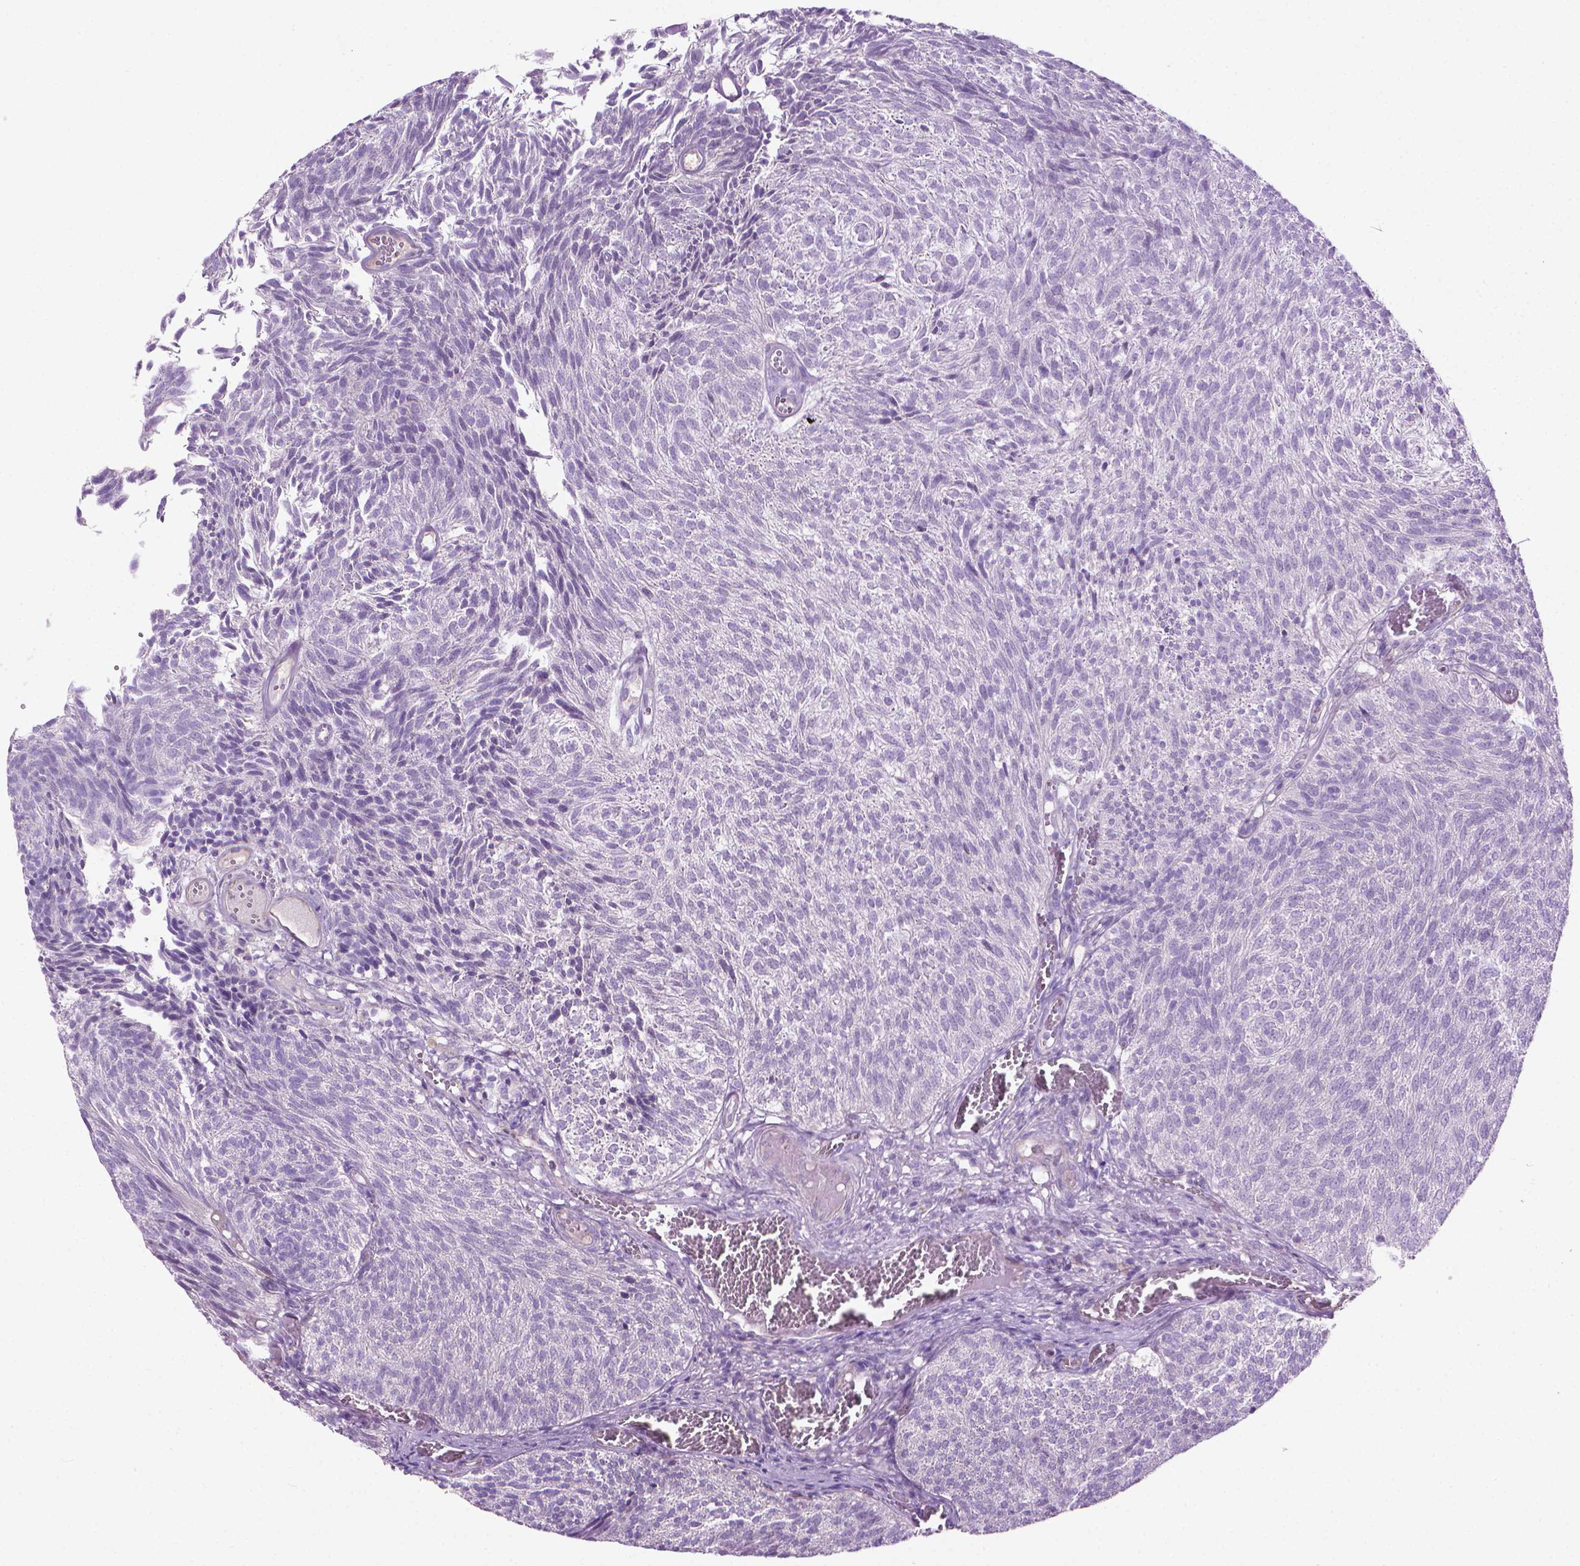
{"staining": {"intensity": "negative", "quantity": "none", "location": "none"}, "tissue": "urothelial cancer", "cell_type": "Tumor cells", "image_type": "cancer", "snomed": [{"axis": "morphology", "description": "Urothelial carcinoma, Low grade"}, {"axis": "topography", "description": "Urinary bladder"}], "caption": "Human urothelial cancer stained for a protein using immunohistochemistry (IHC) exhibits no staining in tumor cells.", "gene": "KRT73", "patient": {"sex": "male", "age": 77}}